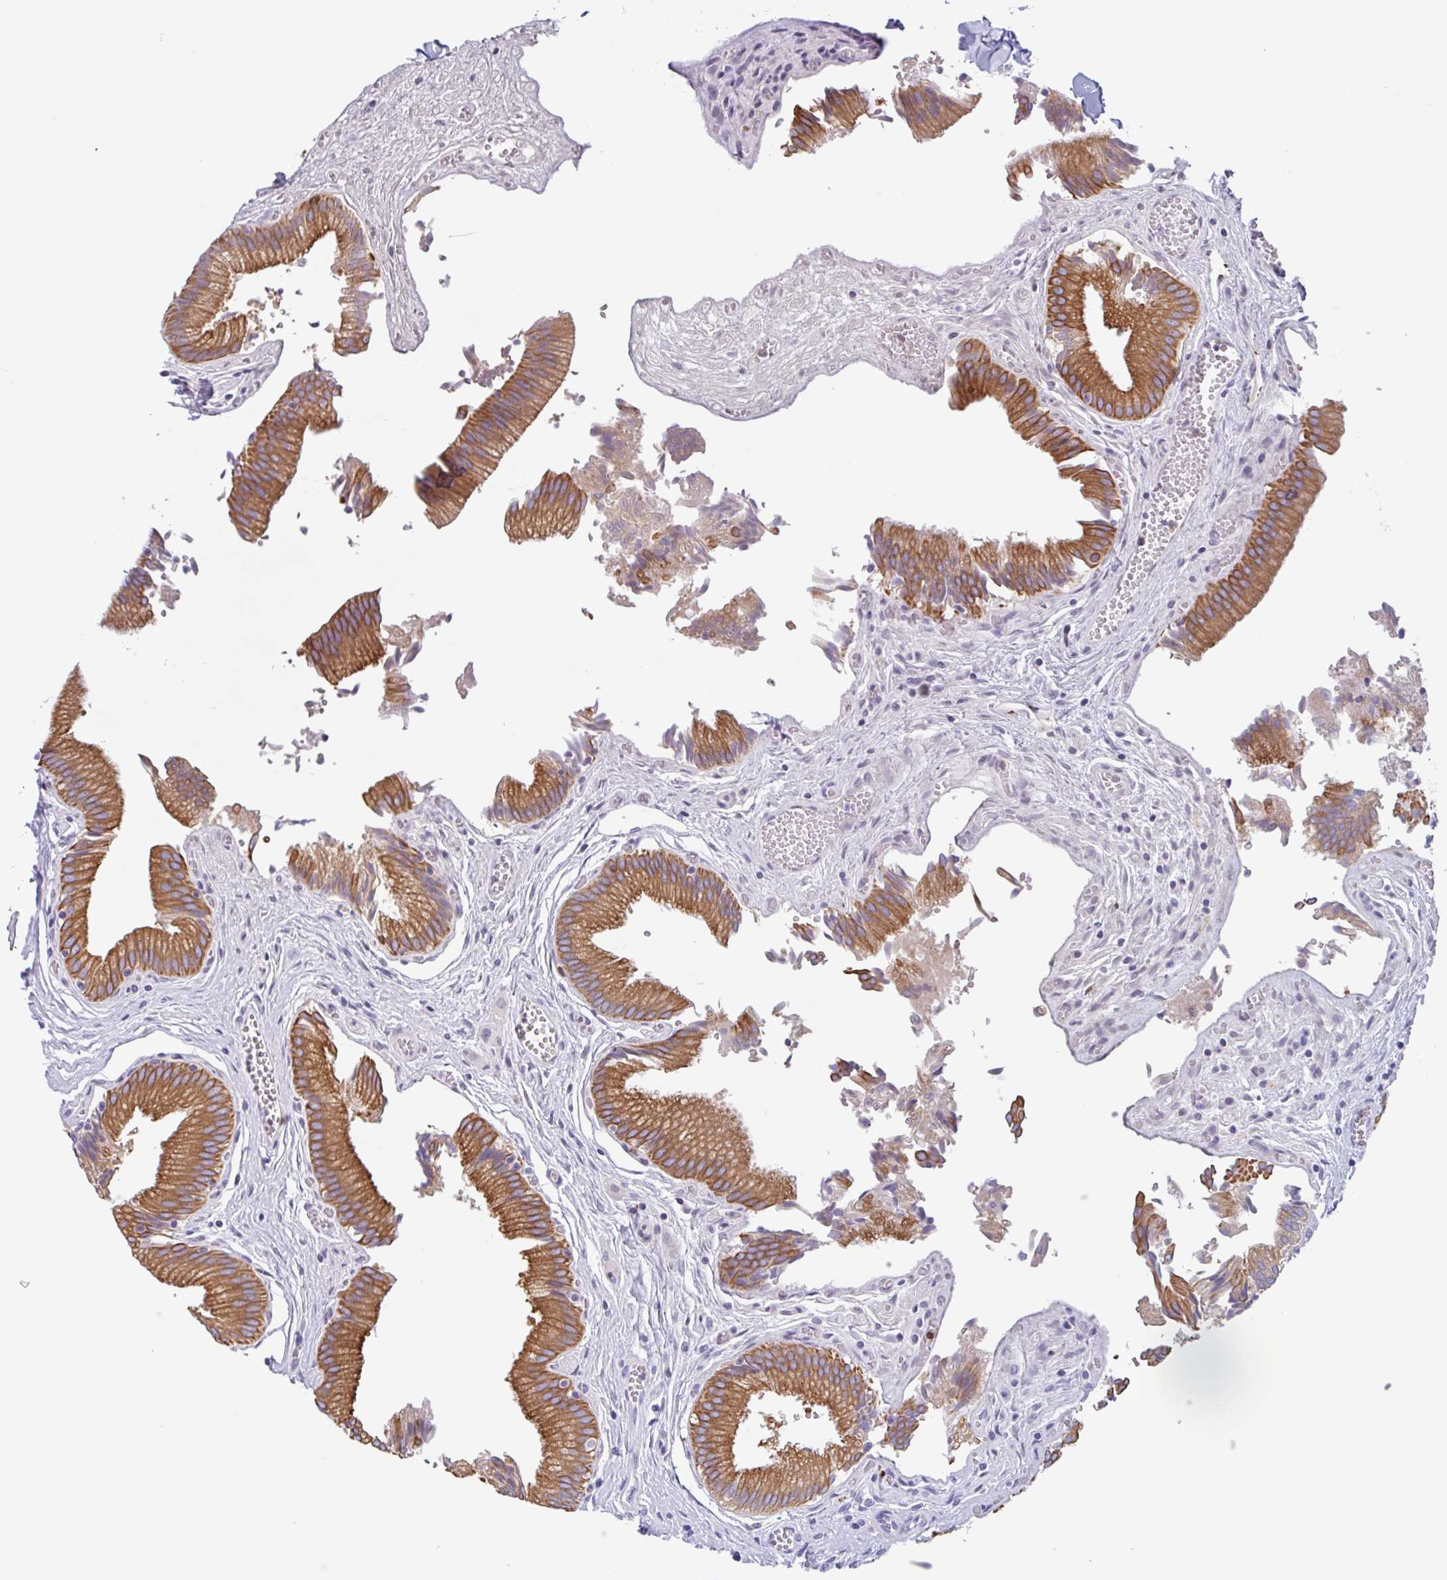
{"staining": {"intensity": "strong", "quantity": ">75%", "location": "cytoplasmic/membranous"}, "tissue": "gallbladder", "cell_type": "Glandular cells", "image_type": "normal", "snomed": [{"axis": "morphology", "description": "Normal tissue, NOS"}, {"axis": "topography", "description": "Gallbladder"}], "caption": "Brown immunohistochemical staining in benign human gallbladder exhibits strong cytoplasmic/membranous staining in approximately >75% of glandular cells.", "gene": "DTWD2", "patient": {"sex": "male", "age": 17}}